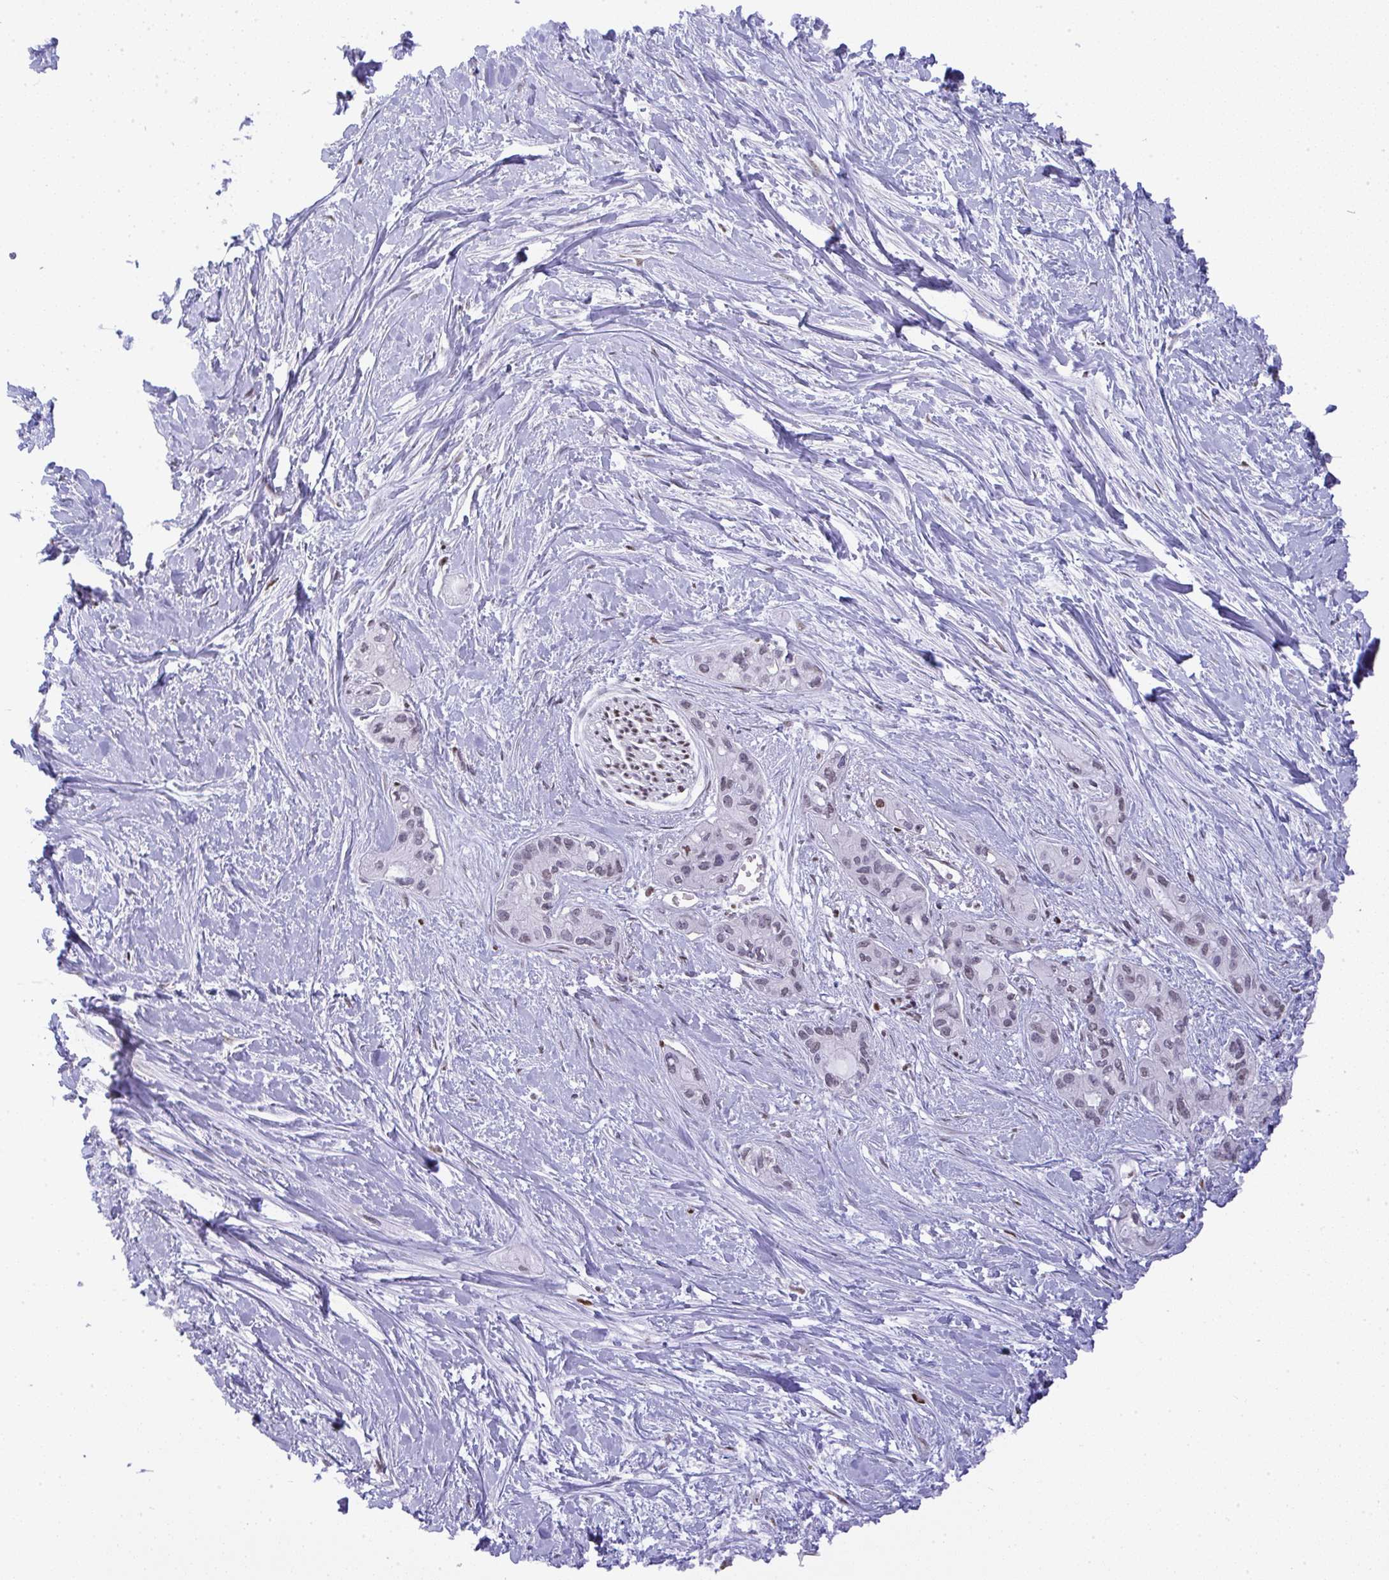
{"staining": {"intensity": "weak", "quantity": "<25%", "location": "nuclear"}, "tissue": "pancreatic cancer", "cell_type": "Tumor cells", "image_type": "cancer", "snomed": [{"axis": "morphology", "description": "Adenocarcinoma, NOS"}, {"axis": "topography", "description": "Pancreas"}], "caption": "Immunohistochemistry (IHC) image of neoplastic tissue: pancreatic cancer (adenocarcinoma) stained with DAB shows no significant protein positivity in tumor cells.", "gene": "BBX", "patient": {"sex": "female", "age": 50}}